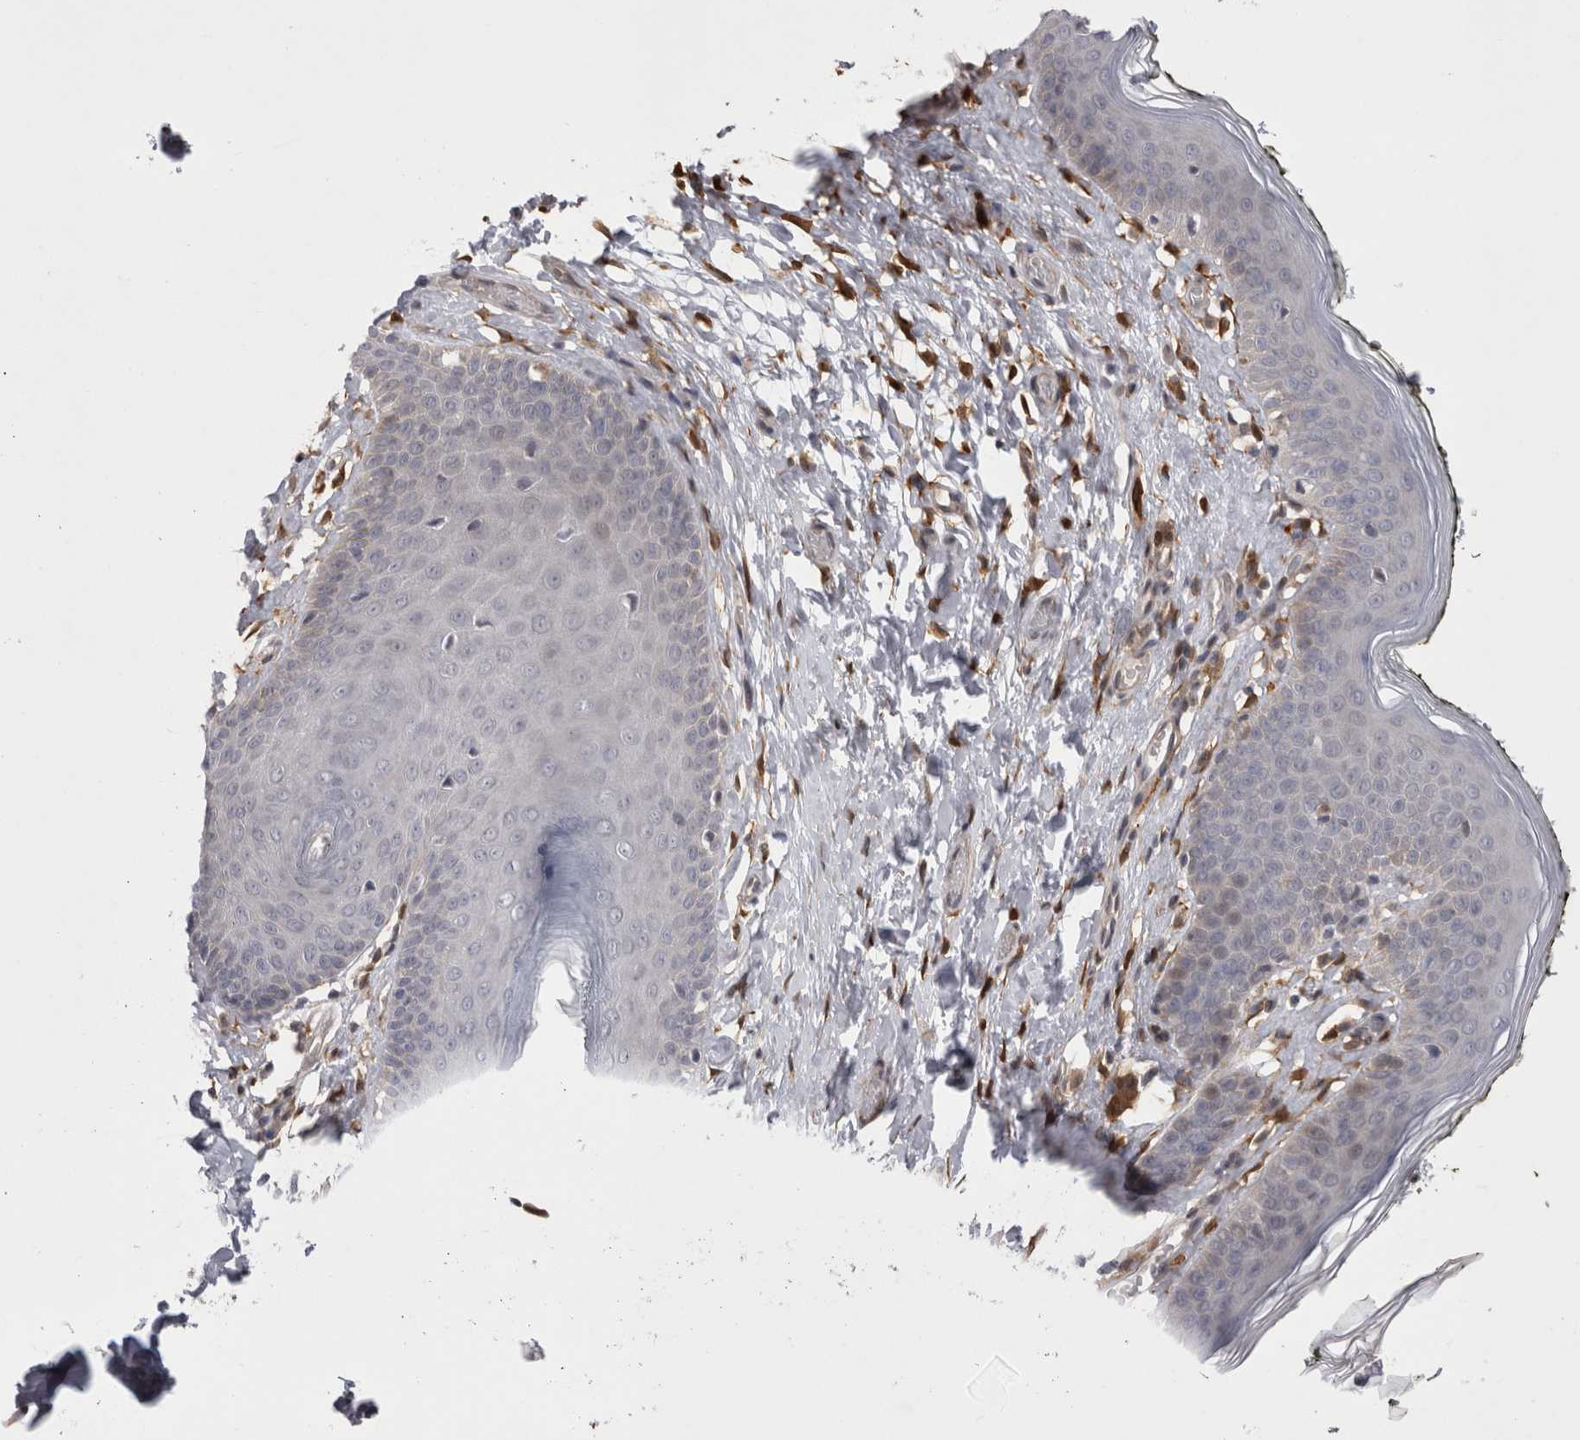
{"staining": {"intensity": "weak", "quantity": "<25%", "location": "cytoplasmic/membranous"}, "tissue": "skin", "cell_type": "Epidermal cells", "image_type": "normal", "snomed": [{"axis": "morphology", "description": "Normal tissue, NOS"}, {"axis": "morphology", "description": "Inflammation, NOS"}, {"axis": "topography", "description": "Vulva"}], "caption": "Epidermal cells are negative for protein expression in unremarkable human skin. (DAB immunohistochemistry (IHC) with hematoxylin counter stain).", "gene": "CHIC1", "patient": {"sex": "female", "age": 84}}